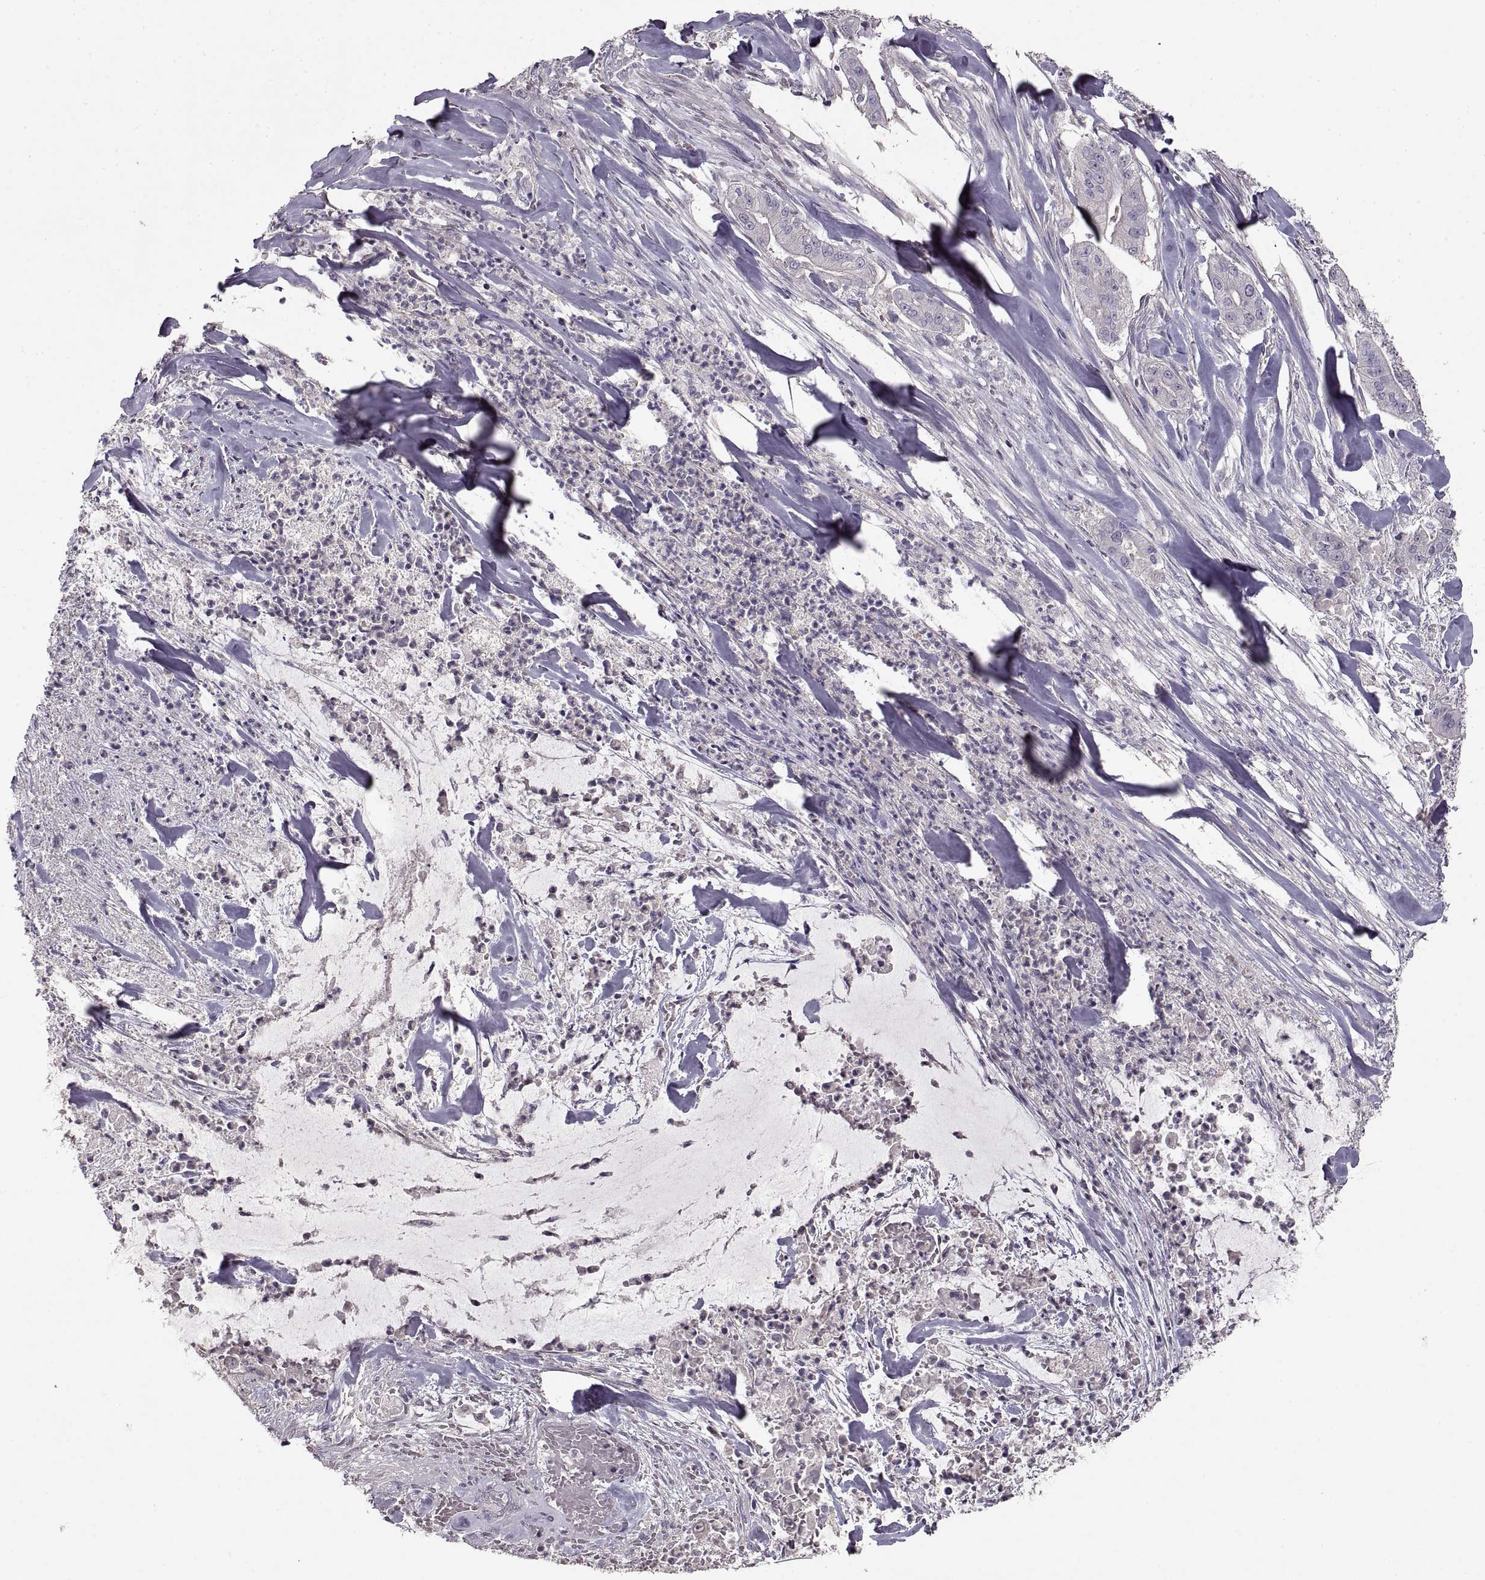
{"staining": {"intensity": "negative", "quantity": "none", "location": "none"}, "tissue": "pancreatic cancer", "cell_type": "Tumor cells", "image_type": "cancer", "snomed": [{"axis": "morphology", "description": "Normal tissue, NOS"}, {"axis": "morphology", "description": "Inflammation, NOS"}, {"axis": "morphology", "description": "Adenocarcinoma, NOS"}, {"axis": "topography", "description": "Pancreas"}], "caption": "The micrograph displays no staining of tumor cells in pancreatic cancer.", "gene": "ADAM11", "patient": {"sex": "male", "age": 57}}